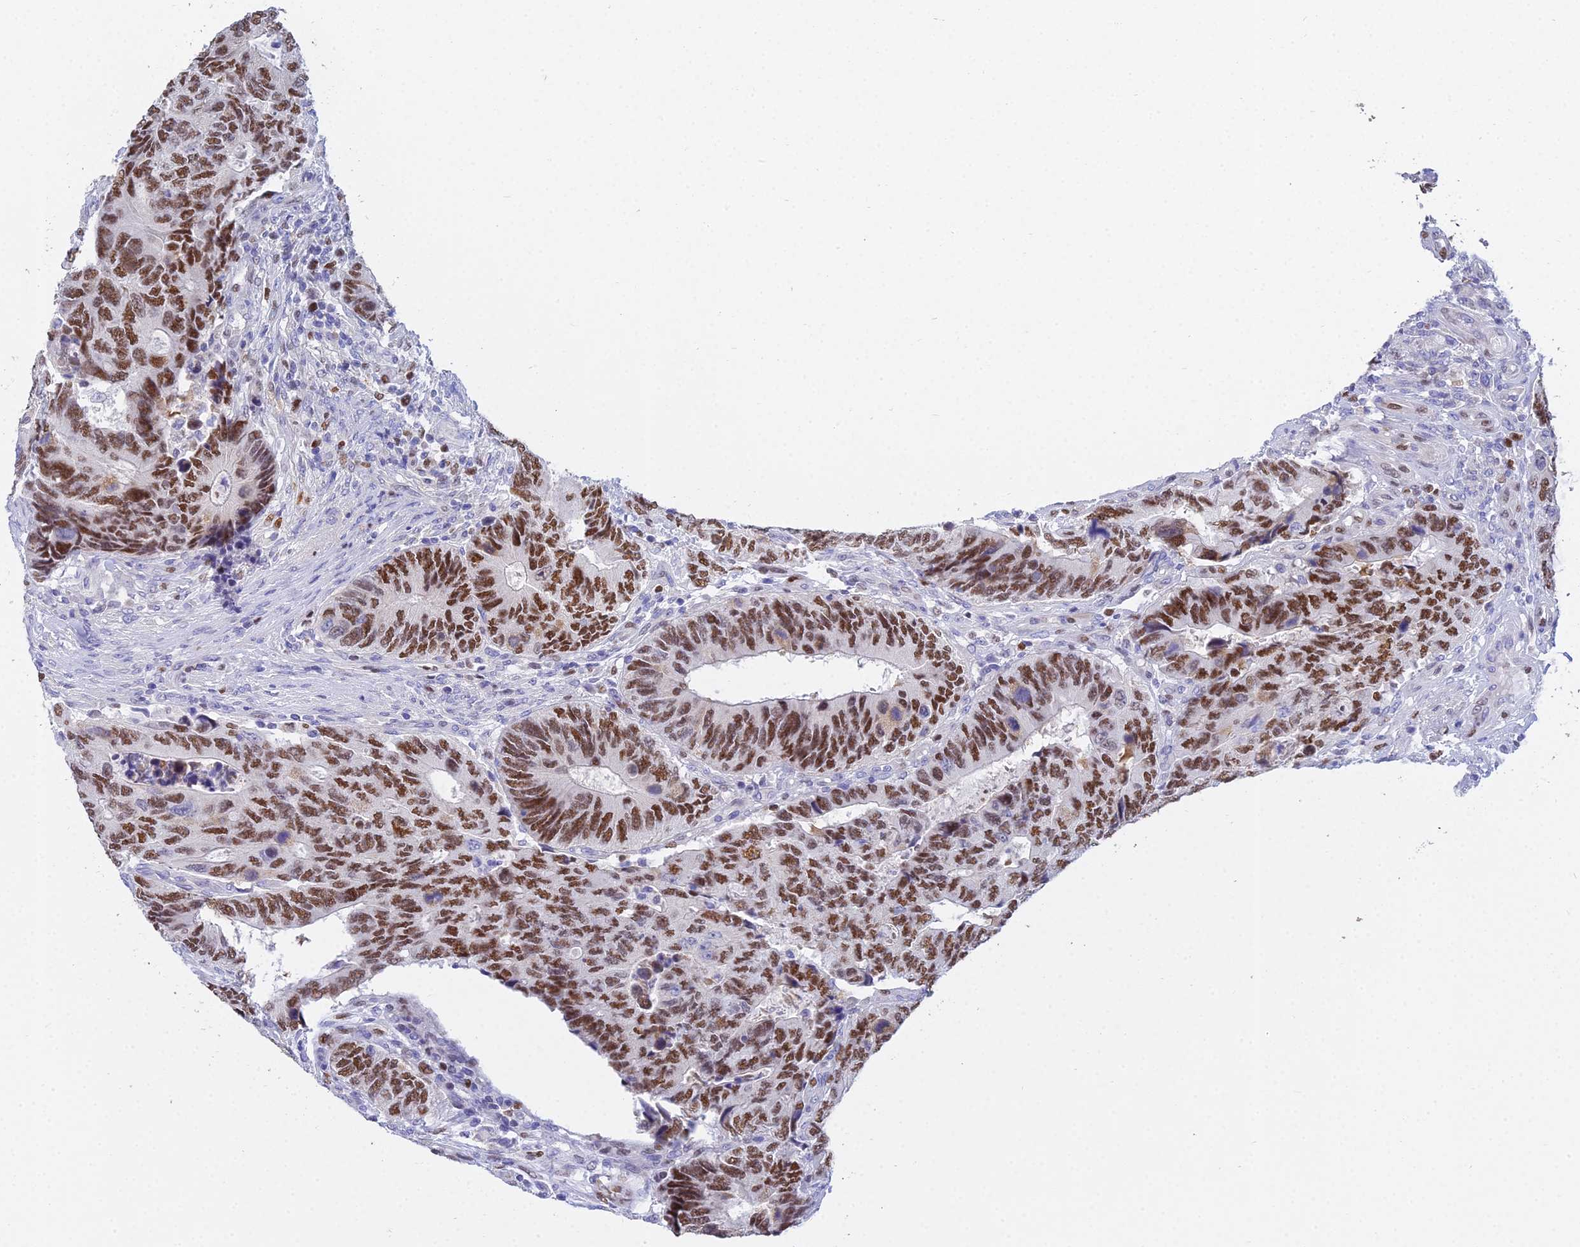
{"staining": {"intensity": "strong", "quantity": ">75%", "location": "nuclear"}, "tissue": "colorectal cancer", "cell_type": "Tumor cells", "image_type": "cancer", "snomed": [{"axis": "morphology", "description": "Adenocarcinoma, NOS"}, {"axis": "topography", "description": "Colon"}], "caption": "This is an image of immunohistochemistry staining of adenocarcinoma (colorectal), which shows strong positivity in the nuclear of tumor cells.", "gene": "MCM2", "patient": {"sex": "male", "age": 87}}